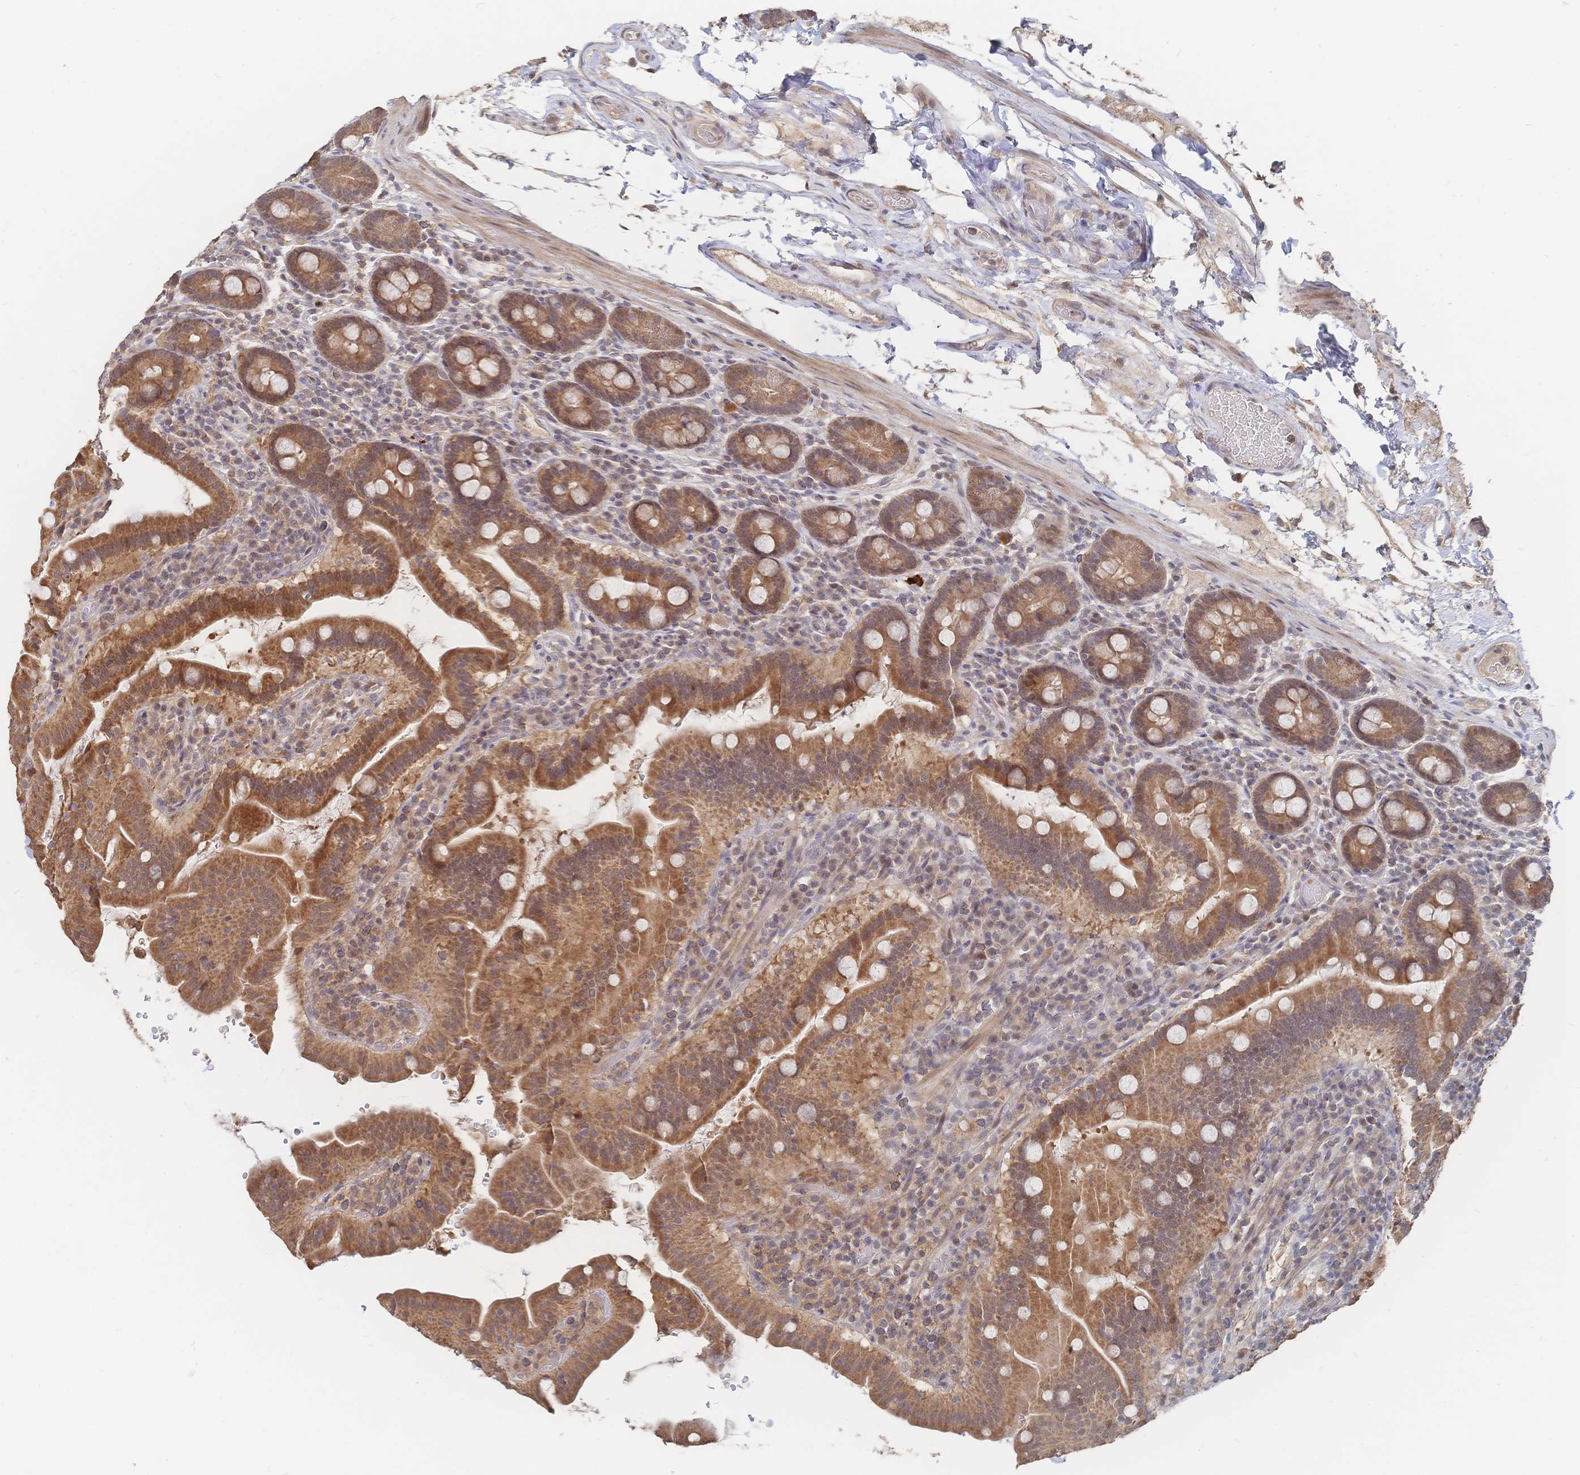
{"staining": {"intensity": "moderate", "quantity": ">75%", "location": "cytoplasmic/membranous"}, "tissue": "small intestine", "cell_type": "Glandular cells", "image_type": "normal", "snomed": [{"axis": "morphology", "description": "Normal tissue, NOS"}, {"axis": "topography", "description": "Small intestine"}], "caption": "The micrograph displays a brown stain indicating the presence of a protein in the cytoplasmic/membranous of glandular cells in small intestine. Nuclei are stained in blue.", "gene": "LRP5", "patient": {"sex": "male", "age": 26}}